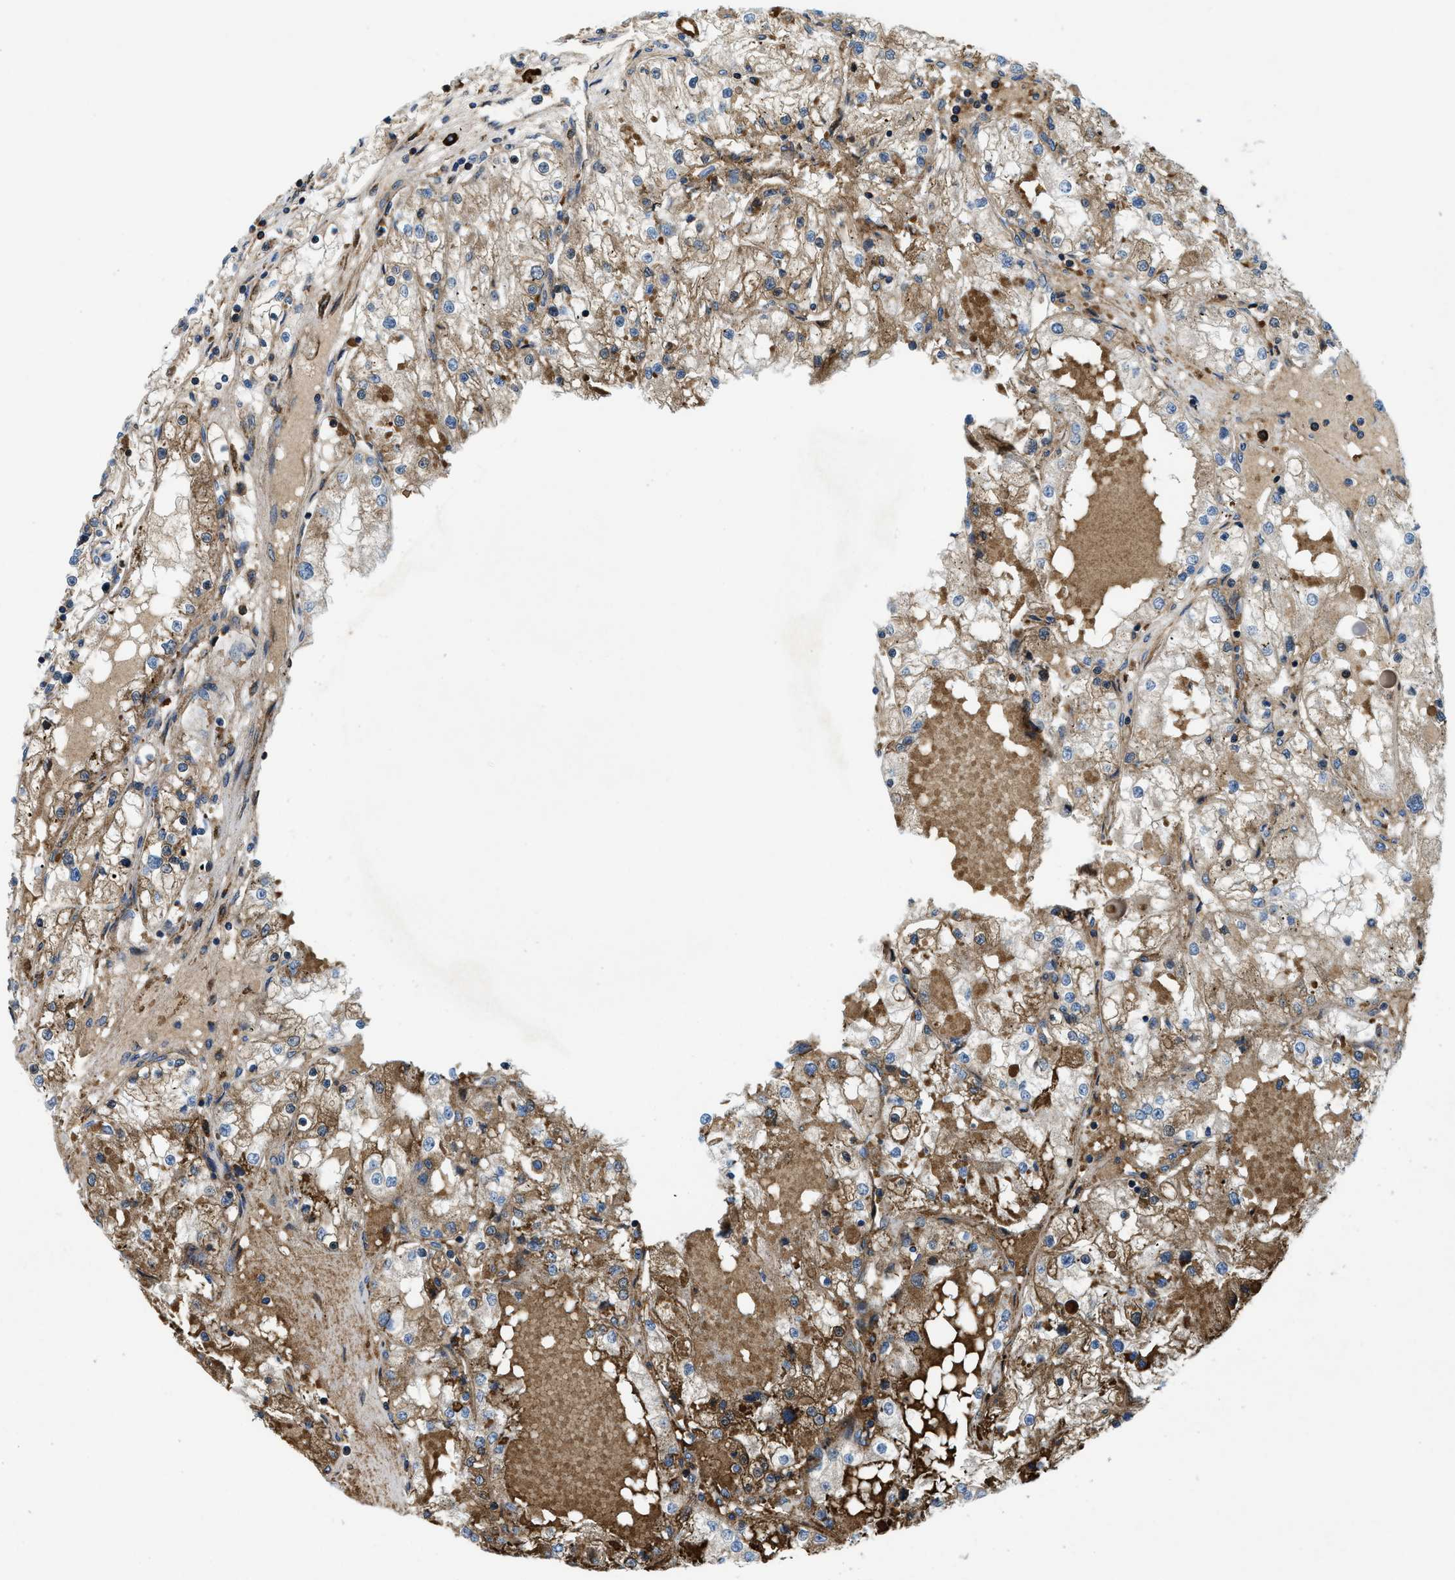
{"staining": {"intensity": "moderate", "quantity": ">75%", "location": "cytoplasmic/membranous"}, "tissue": "renal cancer", "cell_type": "Tumor cells", "image_type": "cancer", "snomed": [{"axis": "morphology", "description": "Adenocarcinoma, NOS"}, {"axis": "topography", "description": "Kidney"}], "caption": "Protein analysis of adenocarcinoma (renal) tissue exhibits moderate cytoplasmic/membranous staining in about >75% of tumor cells.", "gene": "CSPG4", "patient": {"sex": "male", "age": 68}}